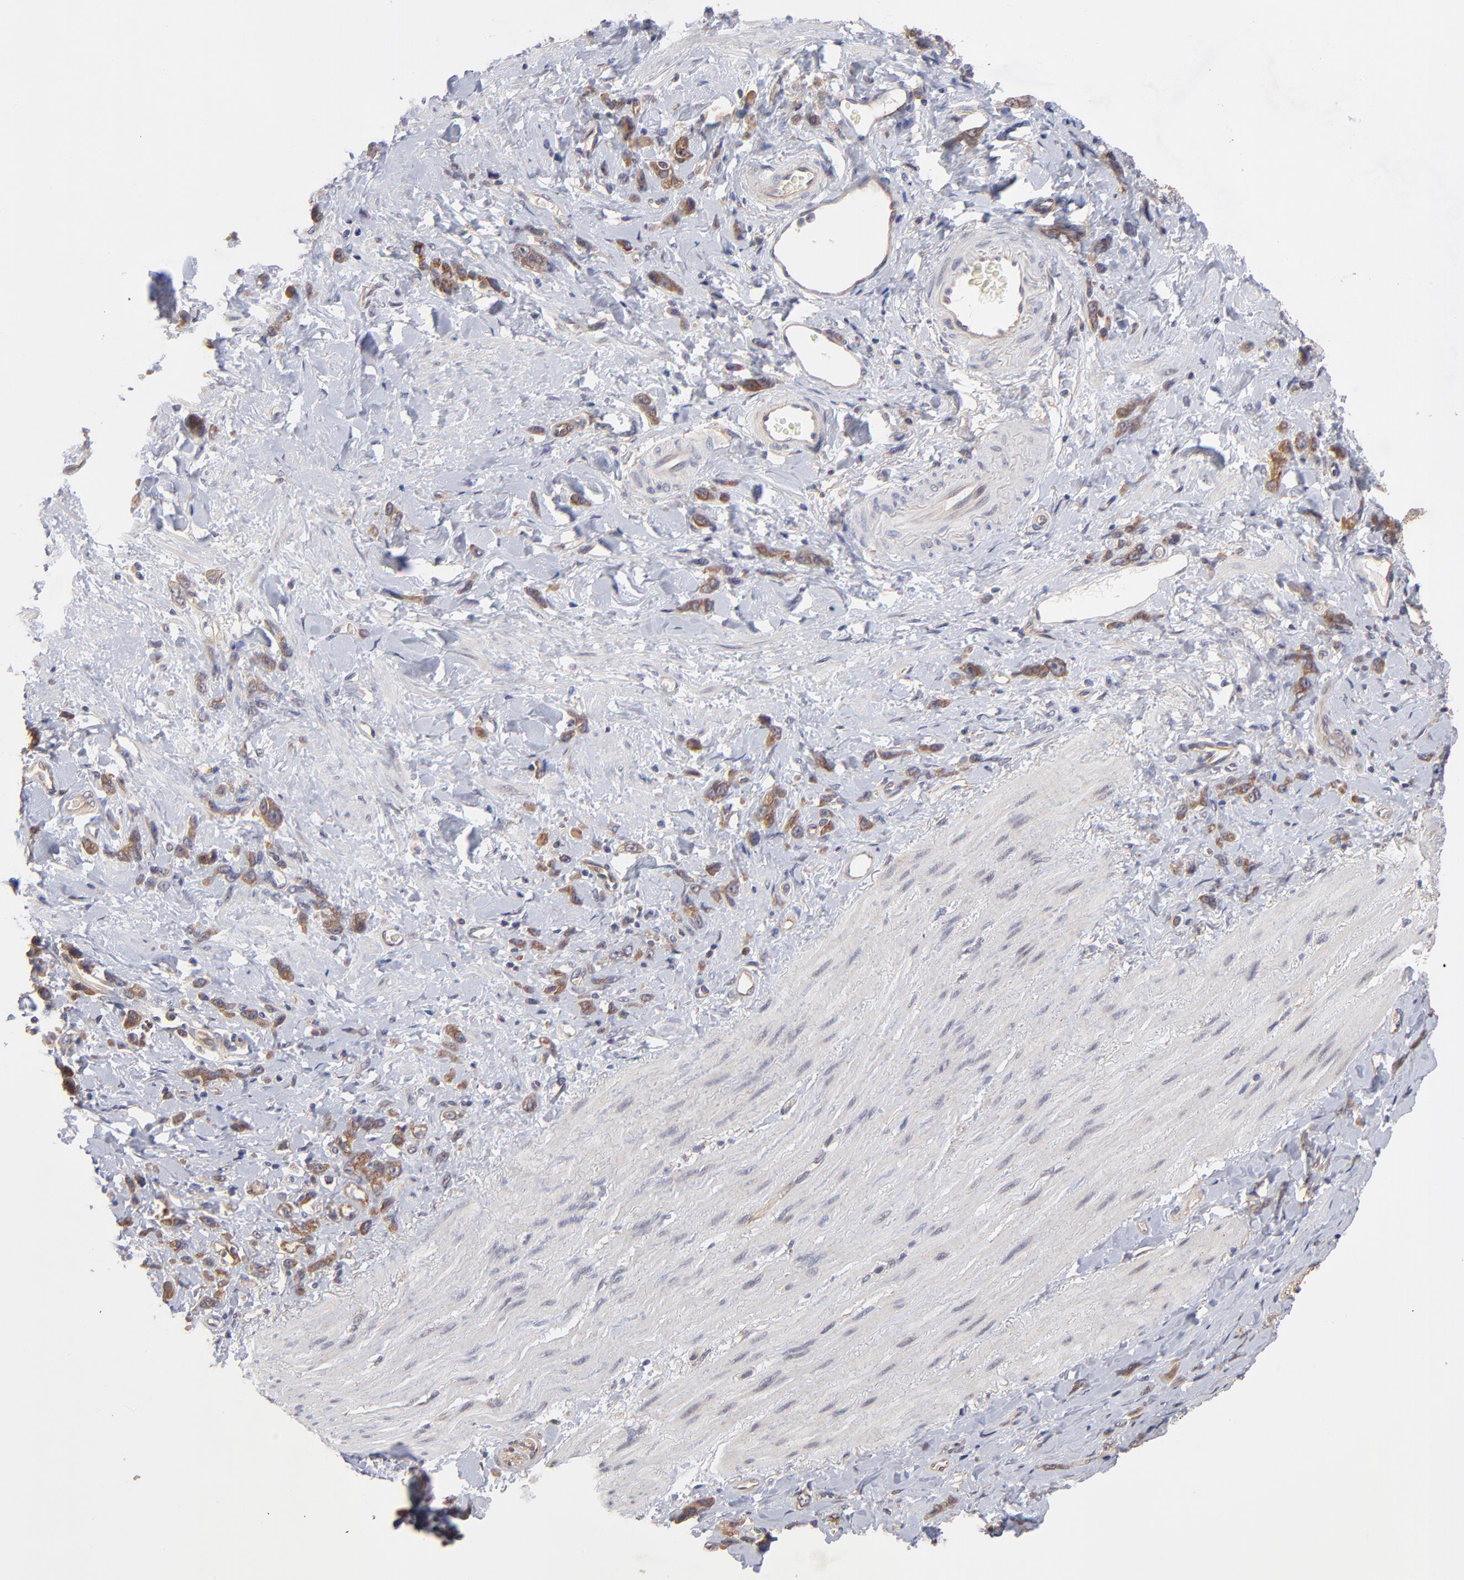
{"staining": {"intensity": "moderate", "quantity": ">75%", "location": "cytoplasmic/membranous"}, "tissue": "stomach cancer", "cell_type": "Tumor cells", "image_type": "cancer", "snomed": [{"axis": "morphology", "description": "Normal tissue, NOS"}, {"axis": "morphology", "description": "Adenocarcinoma, NOS"}, {"axis": "topography", "description": "Stomach"}], "caption": "This image exhibits immunohistochemistry (IHC) staining of human adenocarcinoma (stomach), with medium moderate cytoplasmic/membranous staining in approximately >75% of tumor cells.", "gene": "STAP2", "patient": {"sex": "male", "age": 82}}